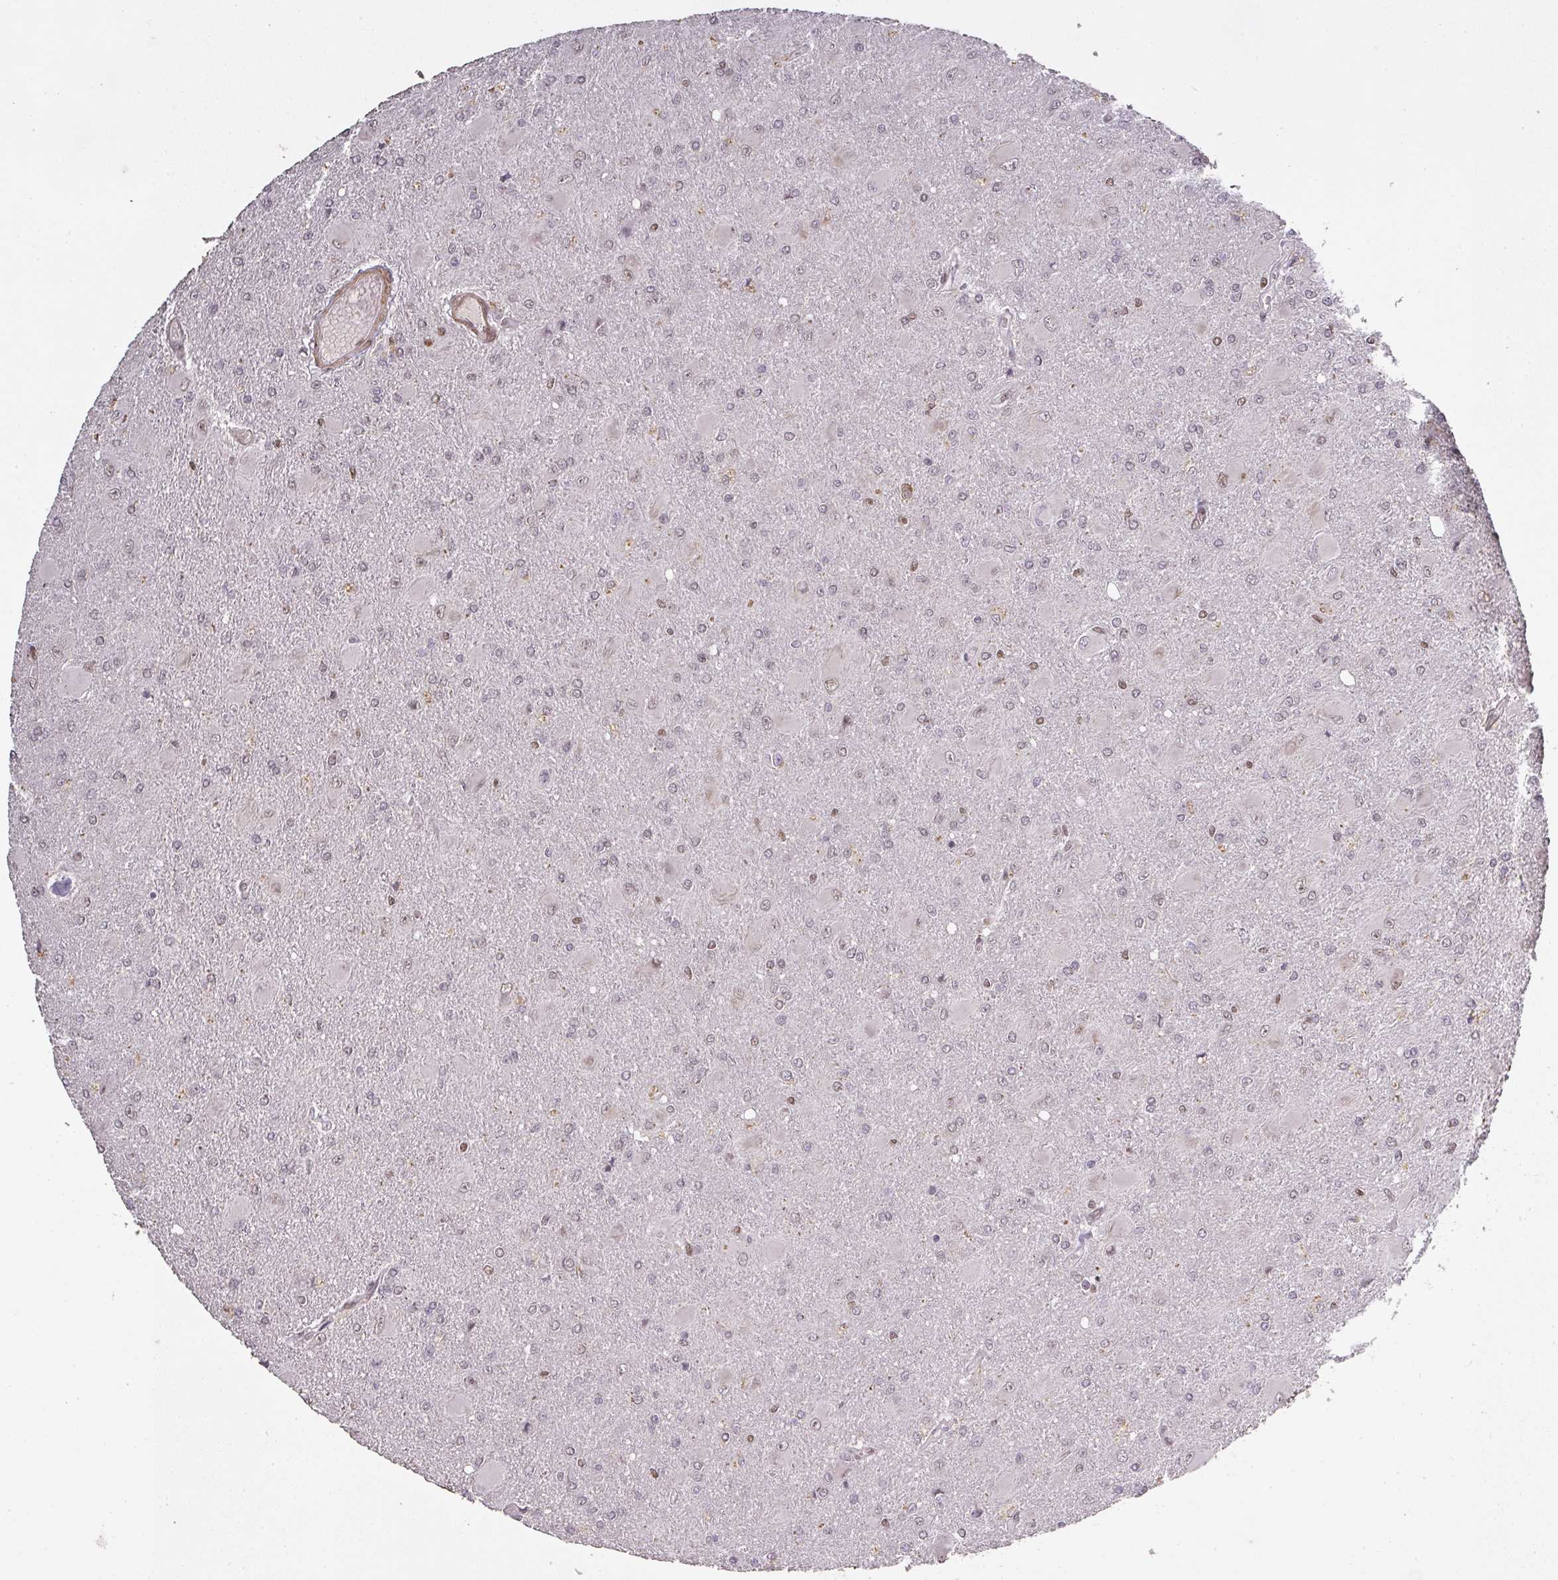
{"staining": {"intensity": "moderate", "quantity": "25%-75%", "location": "nuclear"}, "tissue": "glioma", "cell_type": "Tumor cells", "image_type": "cancer", "snomed": [{"axis": "morphology", "description": "Glioma, malignant, High grade"}, {"axis": "topography", "description": "Brain"}], "caption": "Immunohistochemical staining of human malignant high-grade glioma displays moderate nuclear protein expression in approximately 25%-75% of tumor cells. (IHC, brightfield microscopy, high magnification).", "gene": "GPRIN2", "patient": {"sex": "male", "age": 67}}